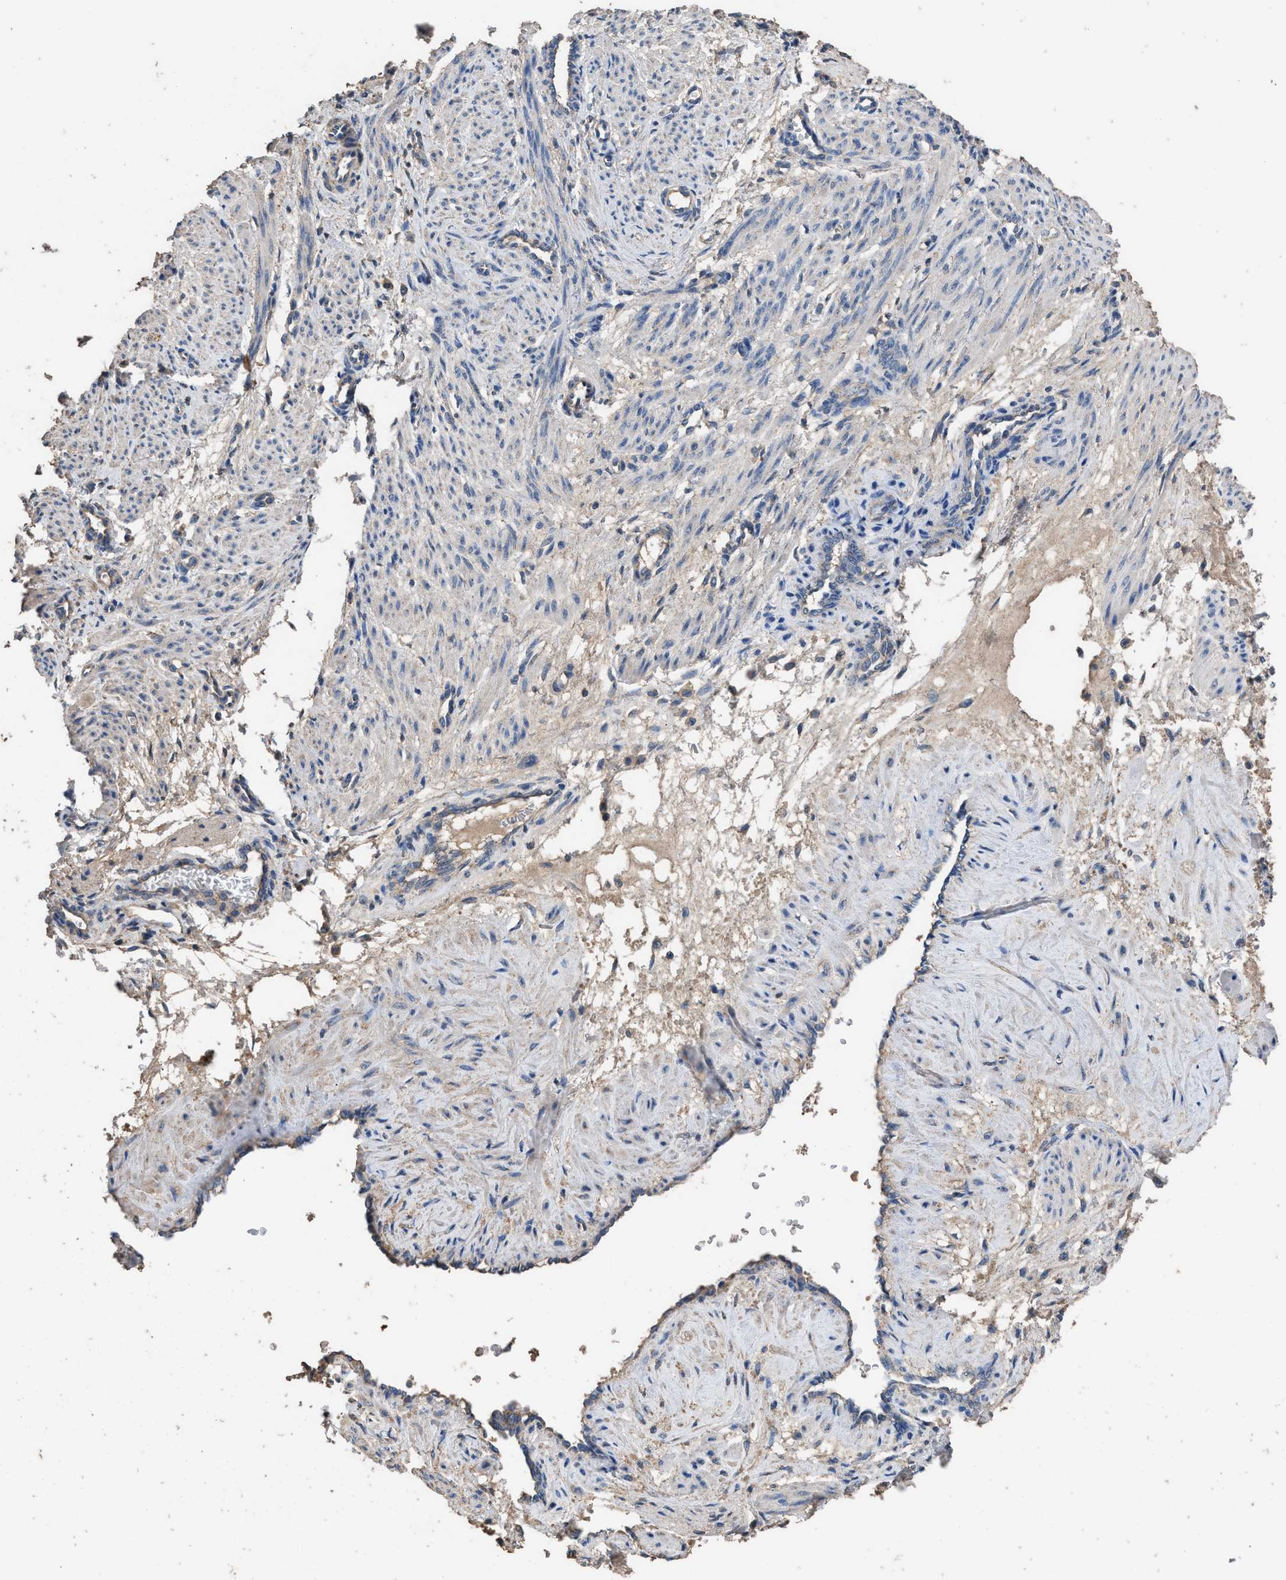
{"staining": {"intensity": "weak", "quantity": "<25%", "location": "cytoplasmic/membranous"}, "tissue": "smooth muscle", "cell_type": "Smooth muscle cells", "image_type": "normal", "snomed": [{"axis": "morphology", "description": "Normal tissue, NOS"}, {"axis": "topography", "description": "Endometrium"}], "caption": "Immunohistochemistry of benign human smooth muscle exhibits no staining in smooth muscle cells.", "gene": "ITSN1", "patient": {"sex": "female", "age": 33}}